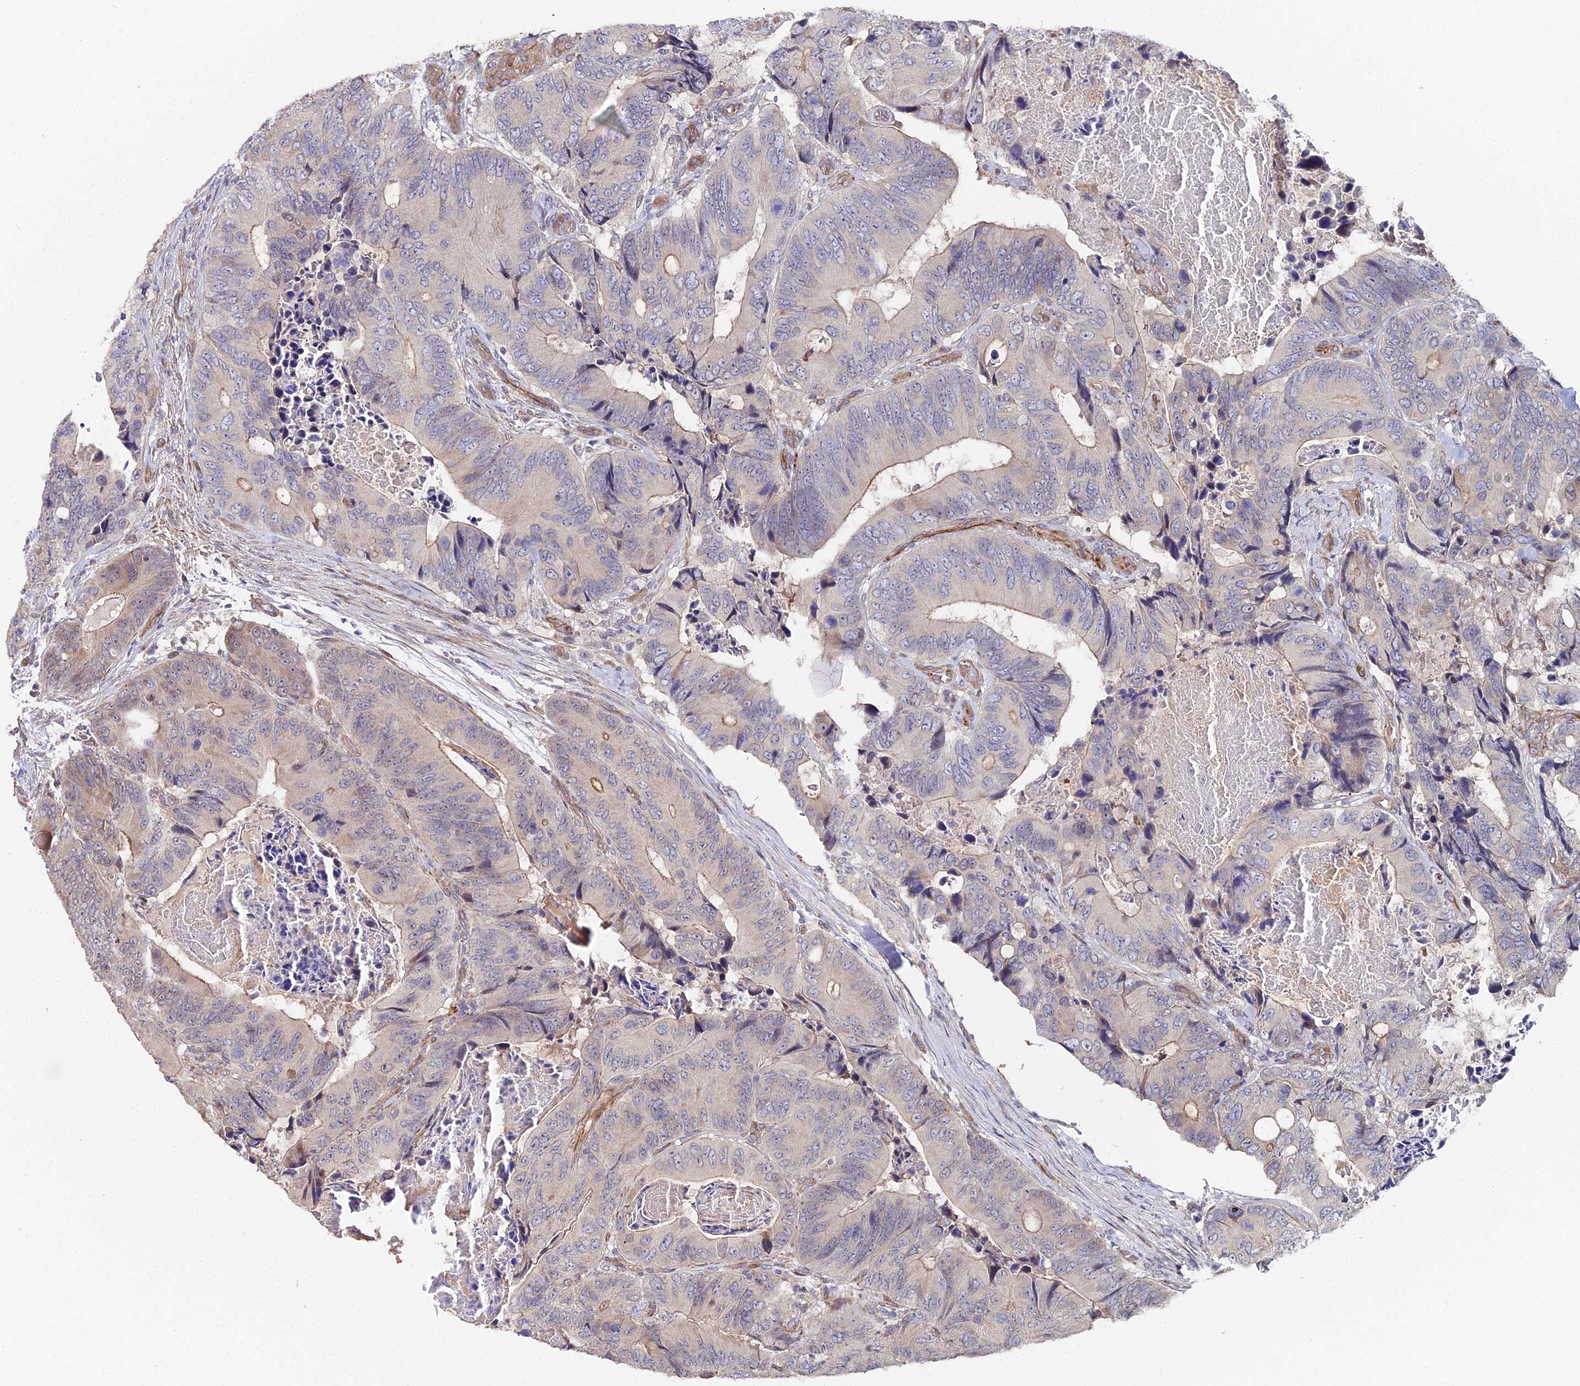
{"staining": {"intensity": "weak", "quantity": "<25%", "location": "cytoplasmic/membranous"}, "tissue": "colorectal cancer", "cell_type": "Tumor cells", "image_type": "cancer", "snomed": [{"axis": "morphology", "description": "Adenocarcinoma, NOS"}, {"axis": "topography", "description": "Colon"}], "caption": "Immunohistochemistry (IHC) of colorectal cancer exhibits no expression in tumor cells.", "gene": "C4orf19", "patient": {"sex": "male", "age": 84}}